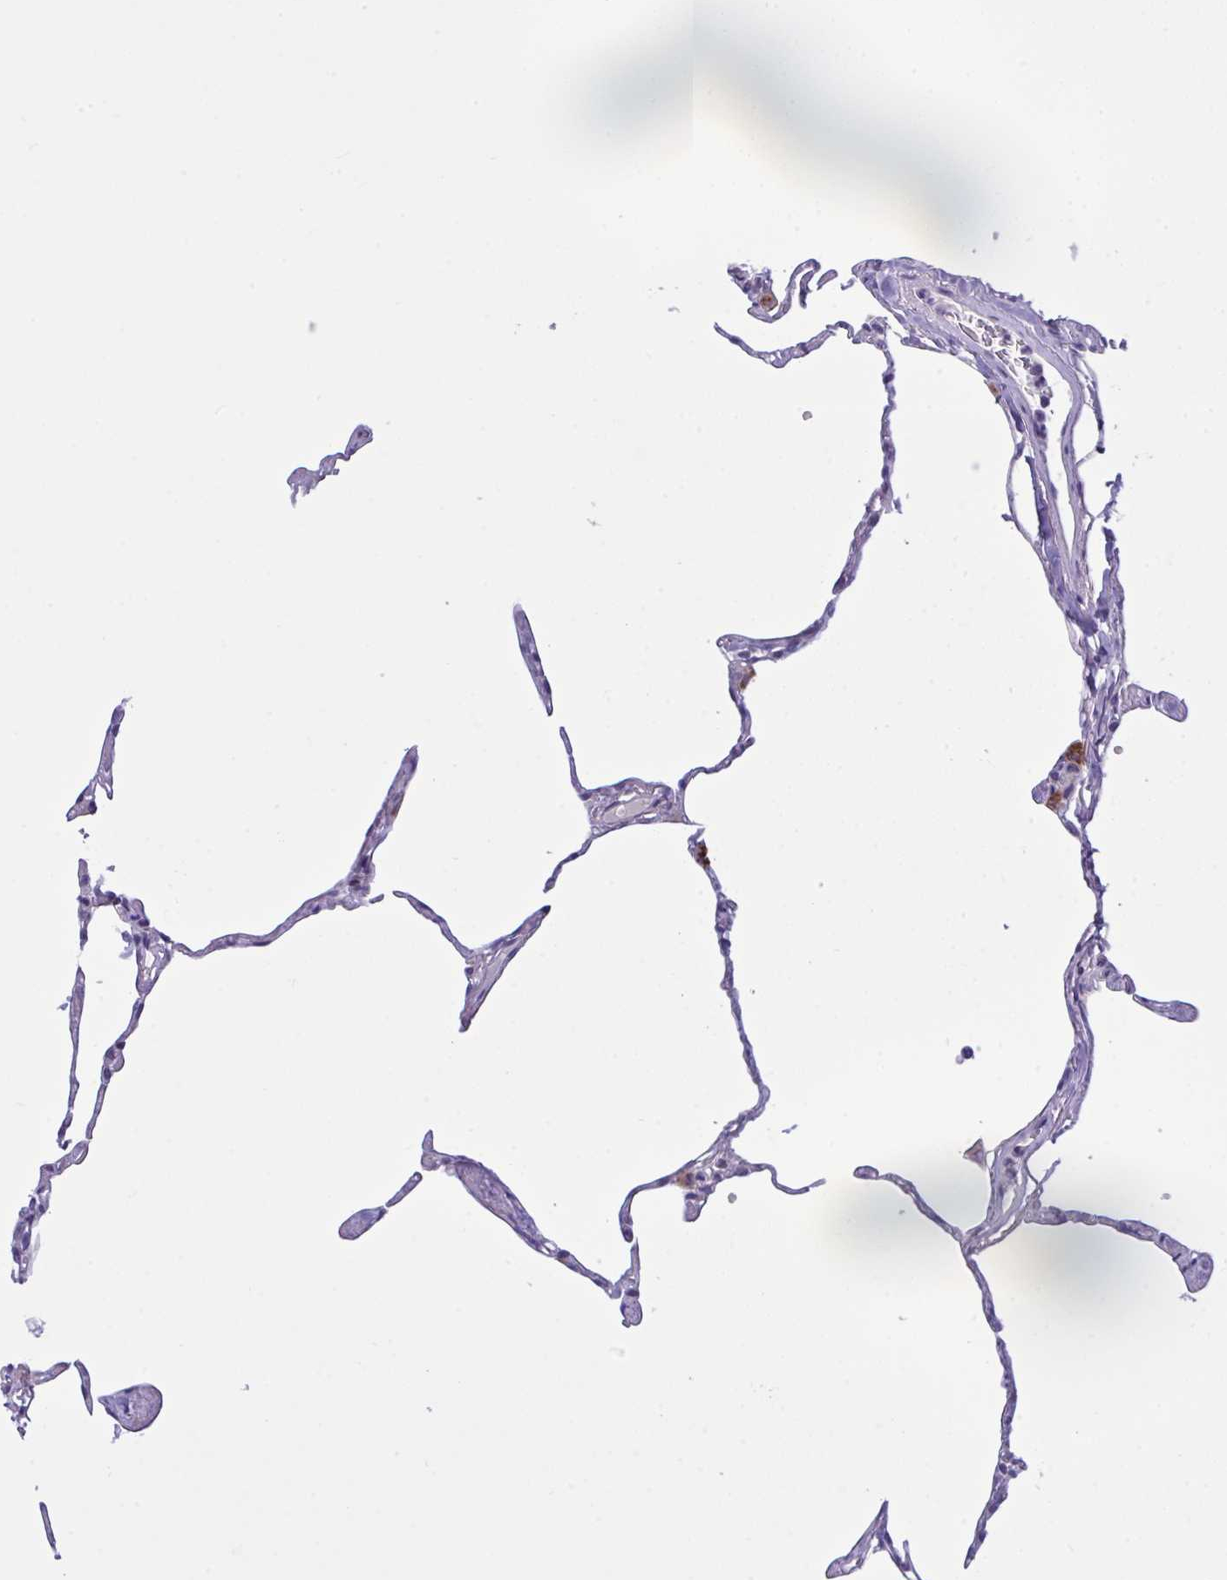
{"staining": {"intensity": "negative", "quantity": "none", "location": "none"}, "tissue": "lung", "cell_type": "Alveolar cells", "image_type": "normal", "snomed": [{"axis": "morphology", "description": "Normal tissue, NOS"}, {"axis": "topography", "description": "Lung"}], "caption": "An IHC histopathology image of normal lung is shown. There is no staining in alveolar cells of lung. (IHC, brightfield microscopy, high magnification).", "gene": "WDR97", "patient": {"sex": "male", "age": 65}}